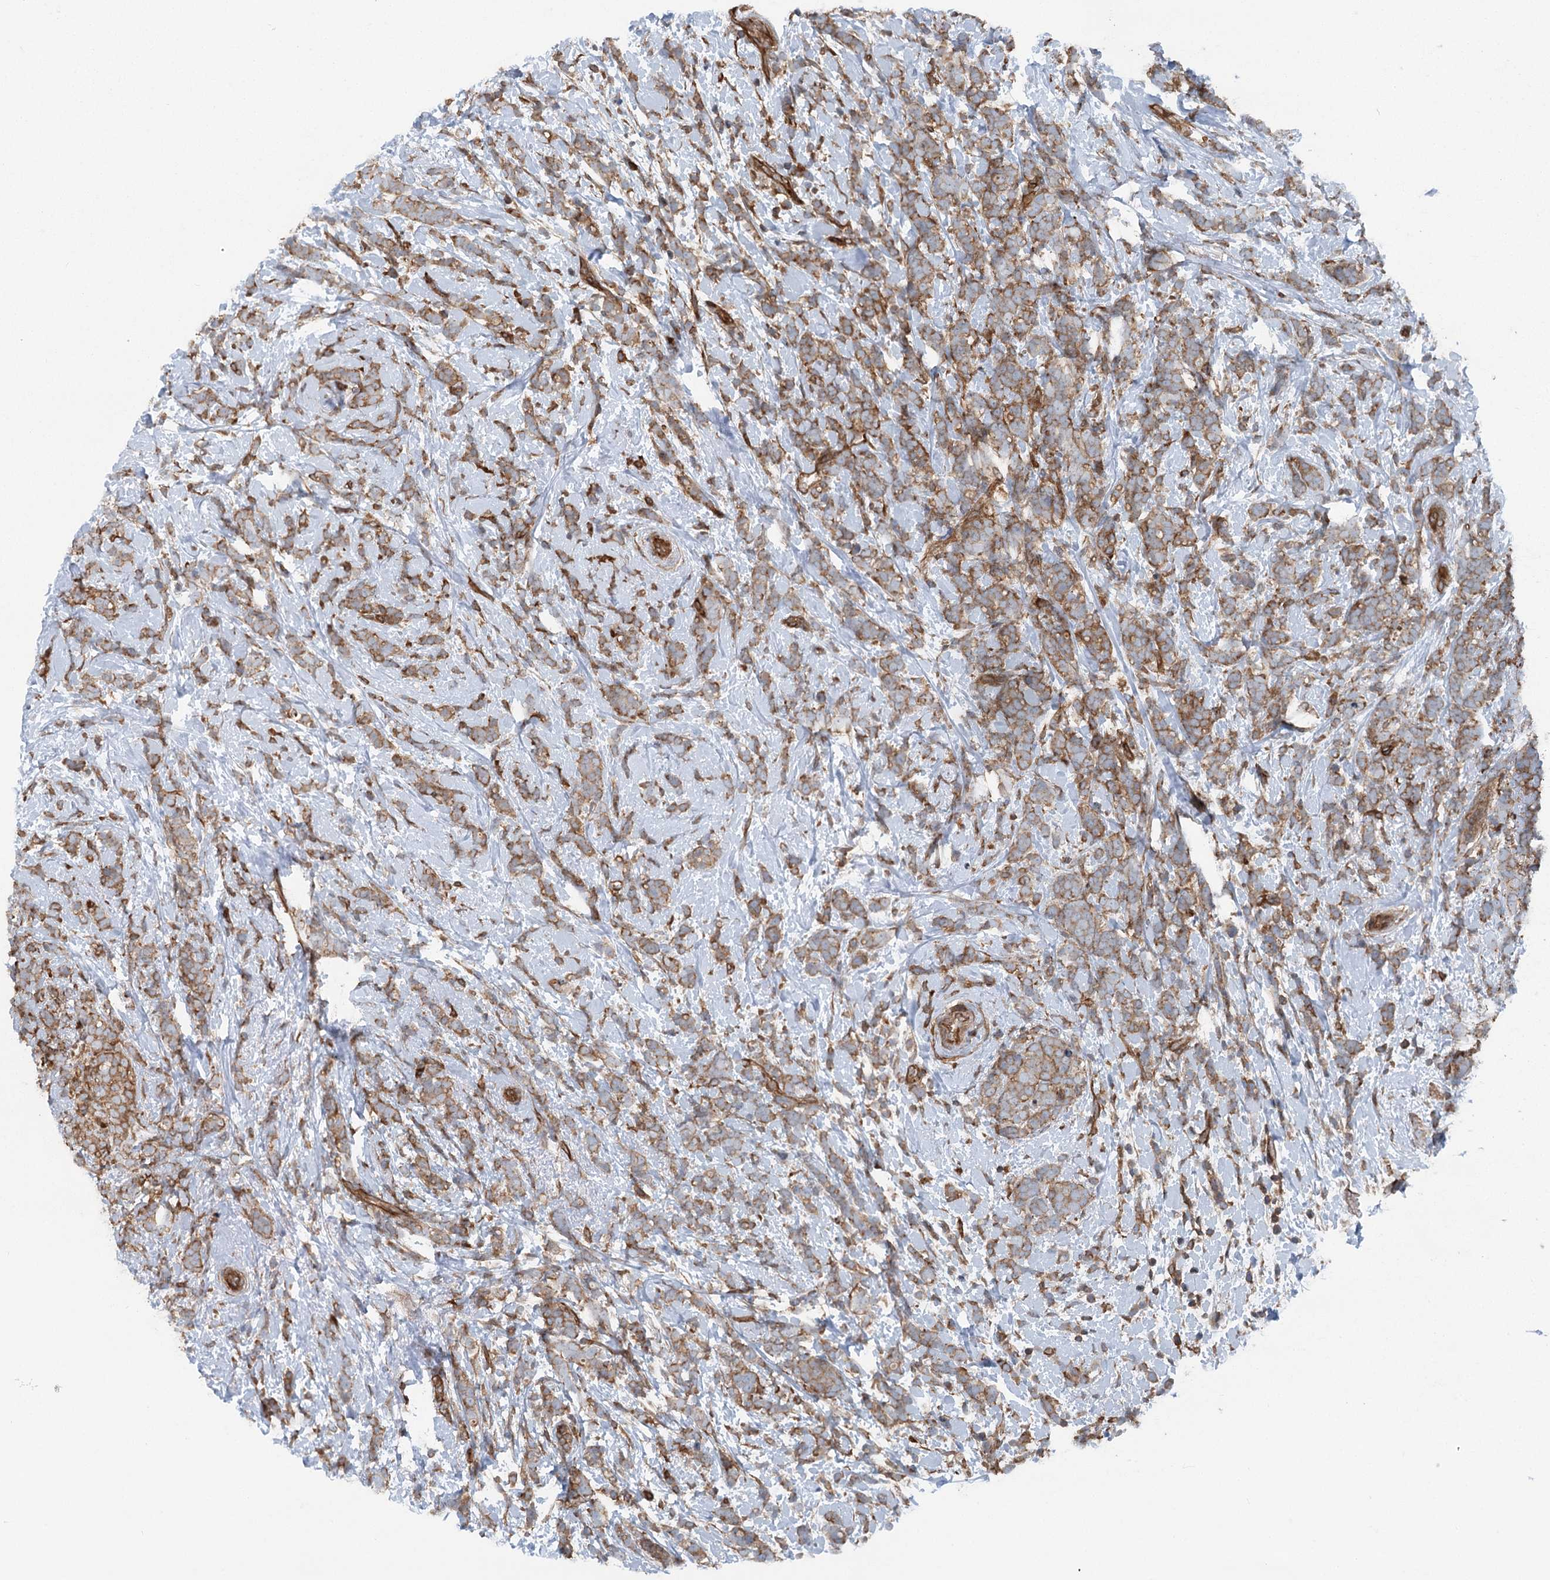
{"staining": {"intensity": "strong", "quantity": ">75%", "location": "cytoplasmic/membranous"}, "tissue": "breast cancer", "cell_type": "Tumor cells", "image_type": "cancer", "snomed": [{"axis": "morphology", "description": "Lobular carcinoma"}, {"axis": "topography", "description": "Breast"}], "caption": "Breast cancer stained with IHC displays strong cytoplasmic/membranous positivity in approximately >75% of tumor cells.", "gene": "IQSEC1", "patient": {"sex": "female", "age": 58}}